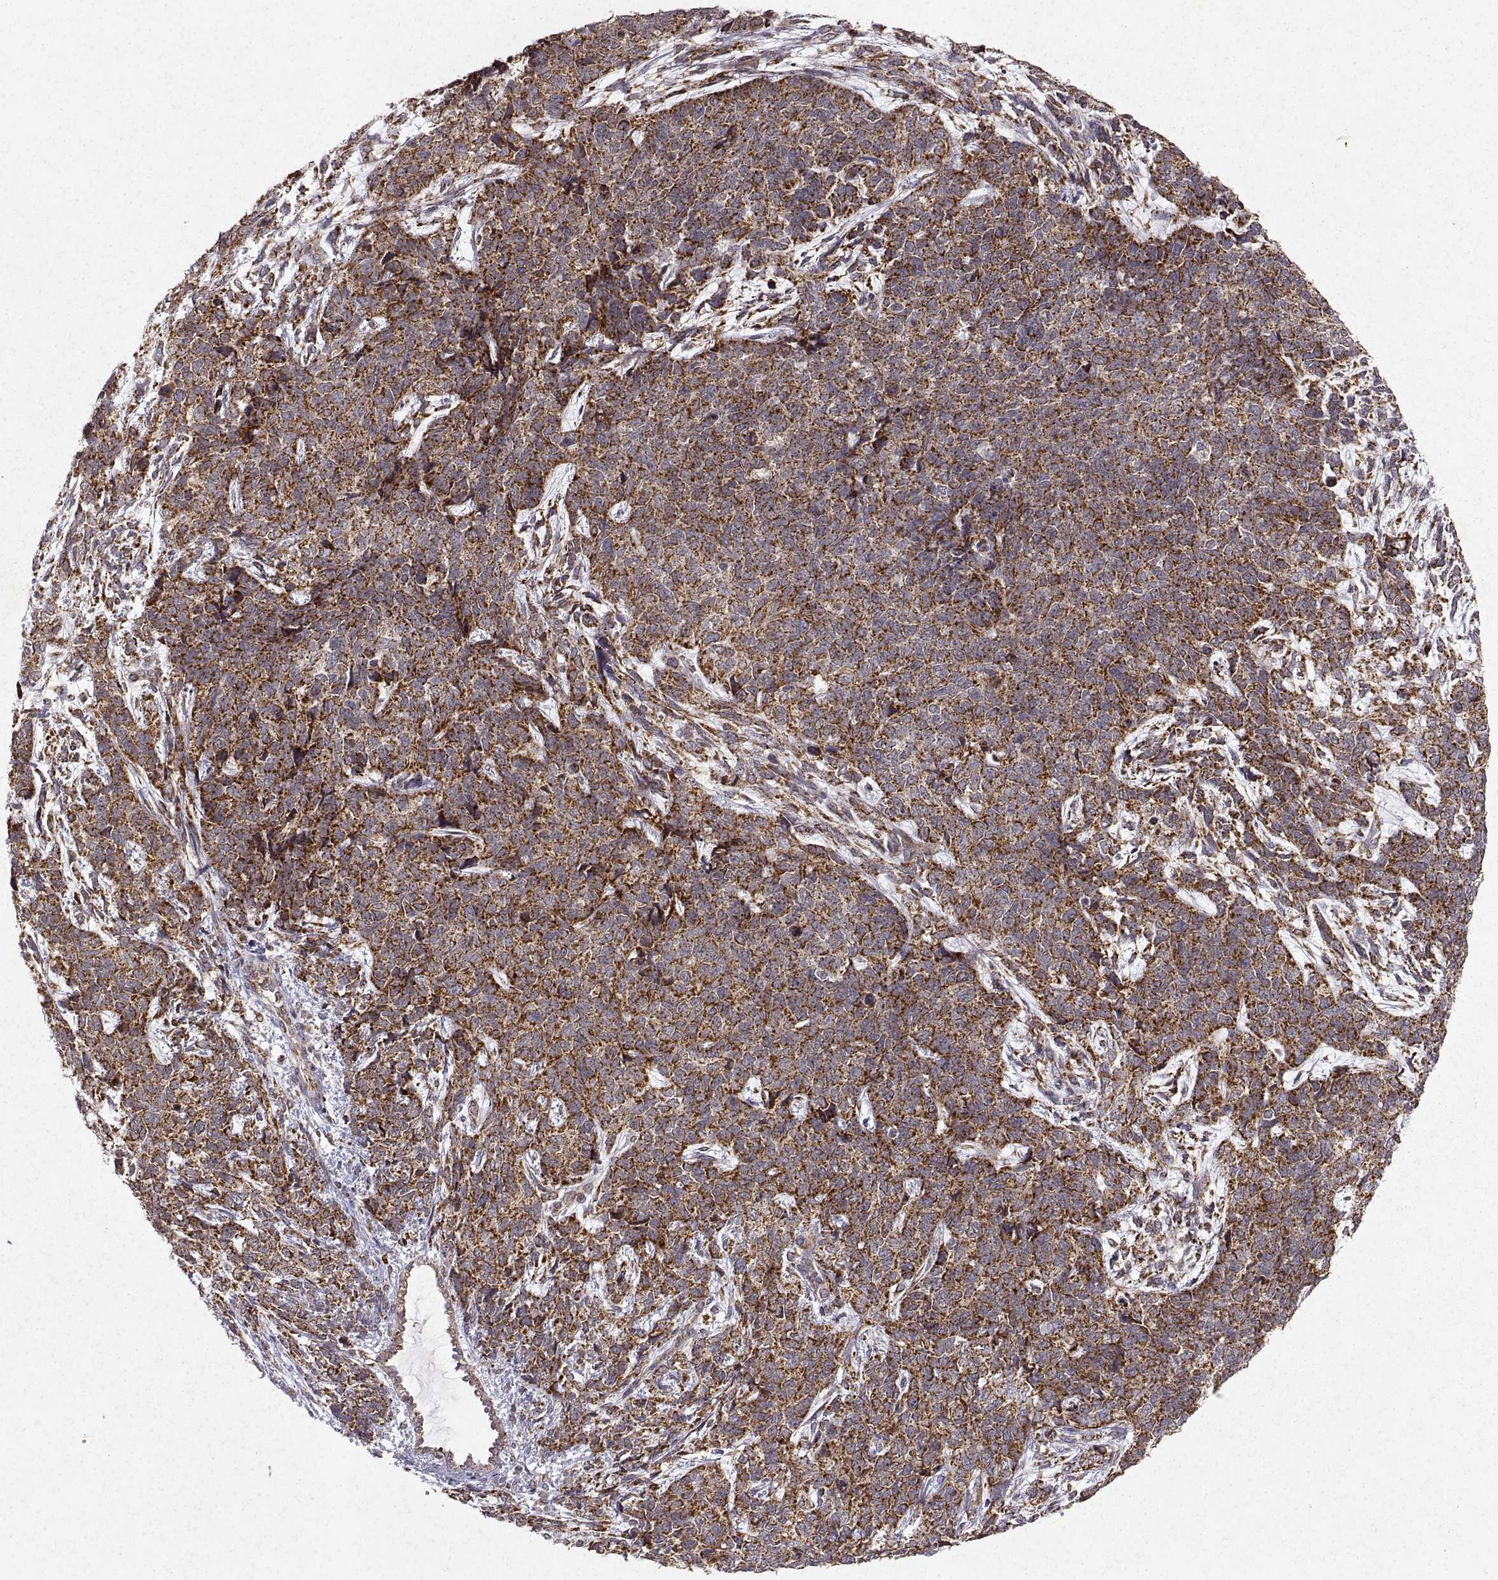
{"staining": {"intensity": "strong", "quantity": ">75%", "location": "cytoplasmic/membranous"}, "tissue": "cervical cancer", "cell_type": "Tumor cells", "image_type": "cancer", "snomed": [{"axis": "morphology", "description": "Squamous cell carcinoma, NOS"}, {"axis": "topography", "description": "Cervix"}], "caption": "Tumor cells demonstrate strong cytoplasmic/membranous expression in about >75% of cells in cervical cancer.", "gene": "MANBAL", "patient": {"sex": "female", "age": 63}}